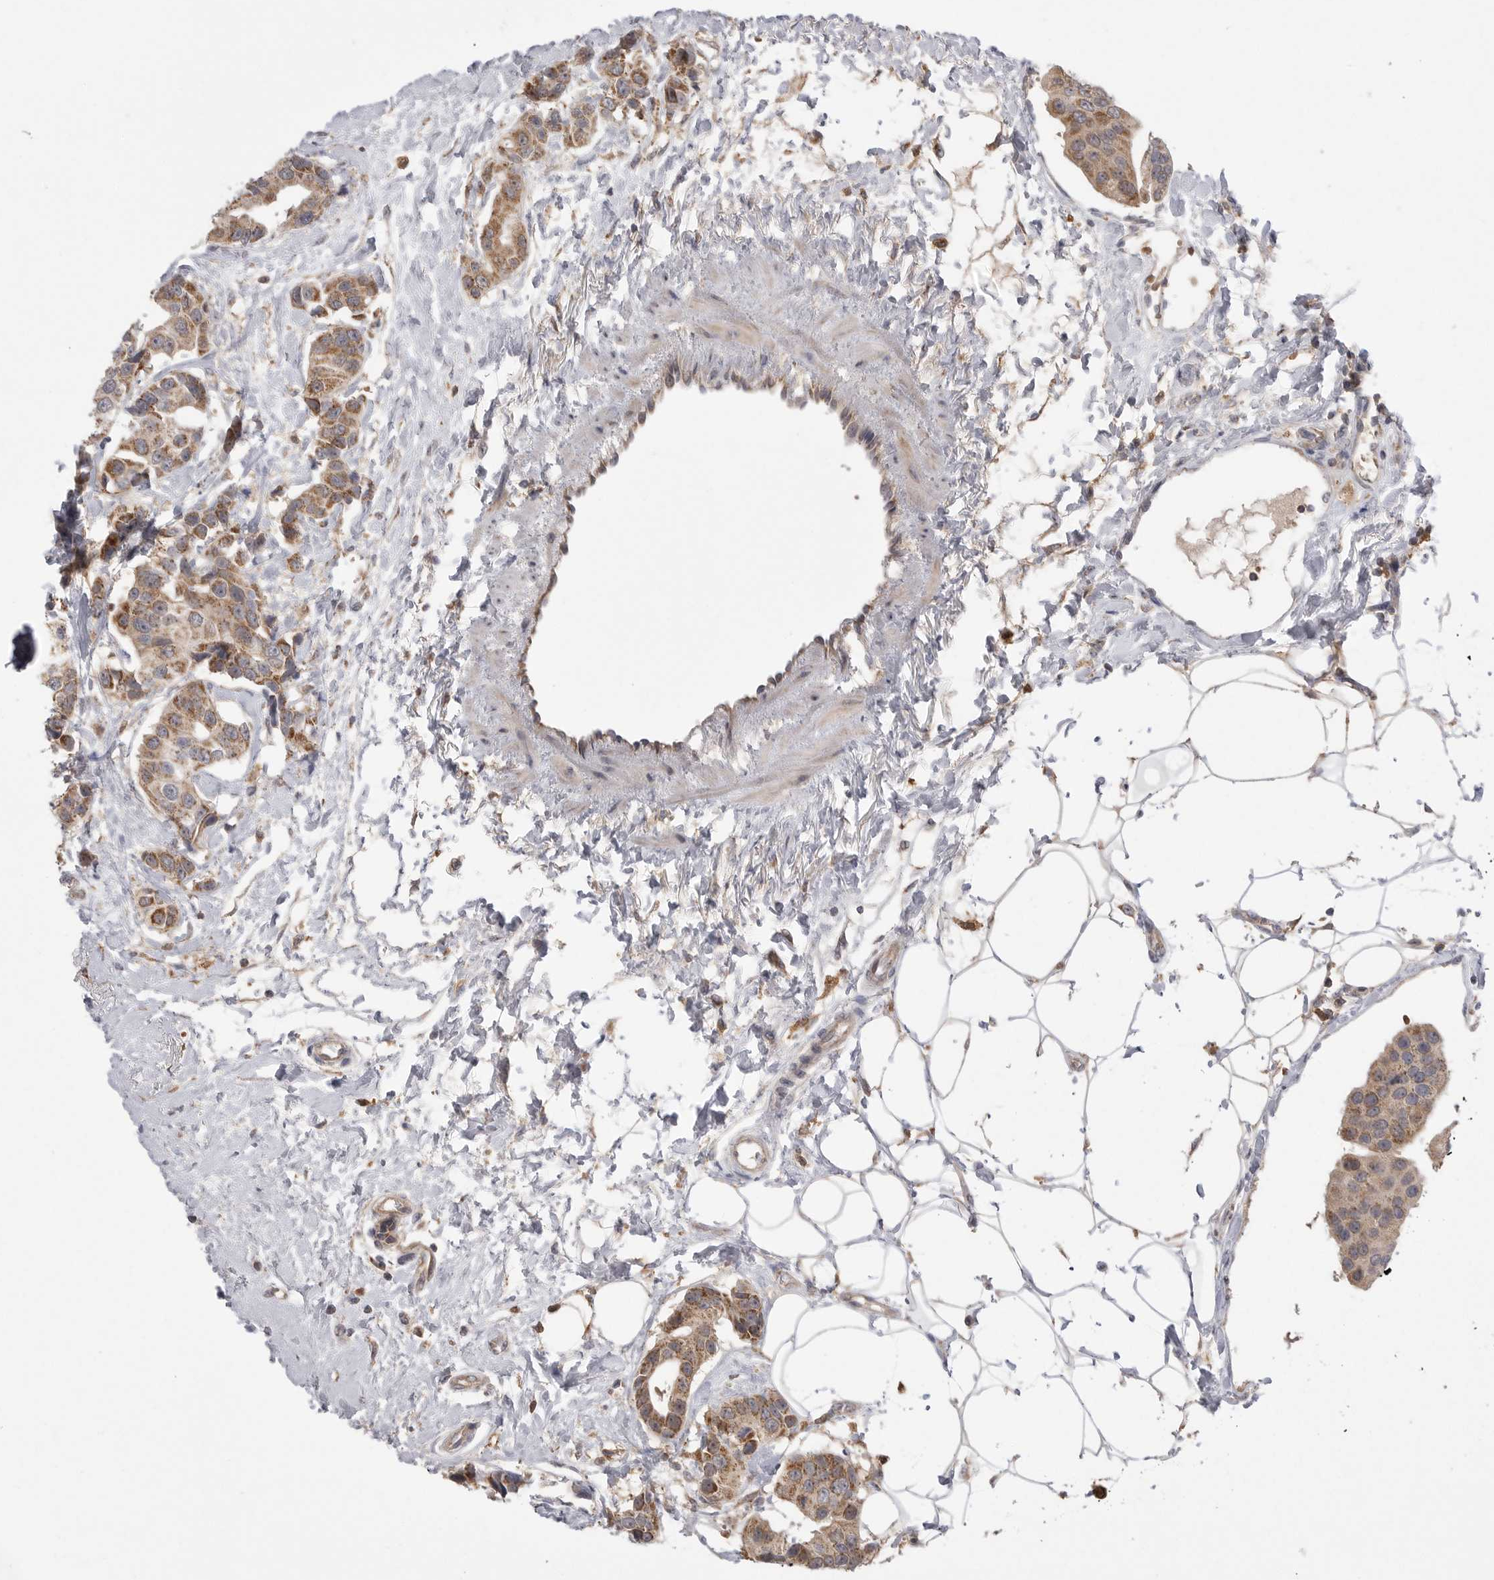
{"staining": {"intensity": "moderate", "quantity": ">75%", "location": "cytoplasmic/membranous"}, "tissue": "breast cancer", "cell_type": "Tumor cells", "image_type": "cancer", "snomed": [{"axis": "morphology", "description": "Normal tissue, NOS"}, {"axis": "morphology", "description": "Duct carcinoma"}, {"axis": "topography", "description": "Breast"}], "caption": "Immunohistochemistry (IHC) micrograph of breast infiltrating ductal carcinoma stained for a protein (brown), which displays medium levels of moderate cytoplasmic/membranous staining in about >75% of tumor cells.", "gene": "KYAT3", "patient": {"sex": "female", "age": 39}}